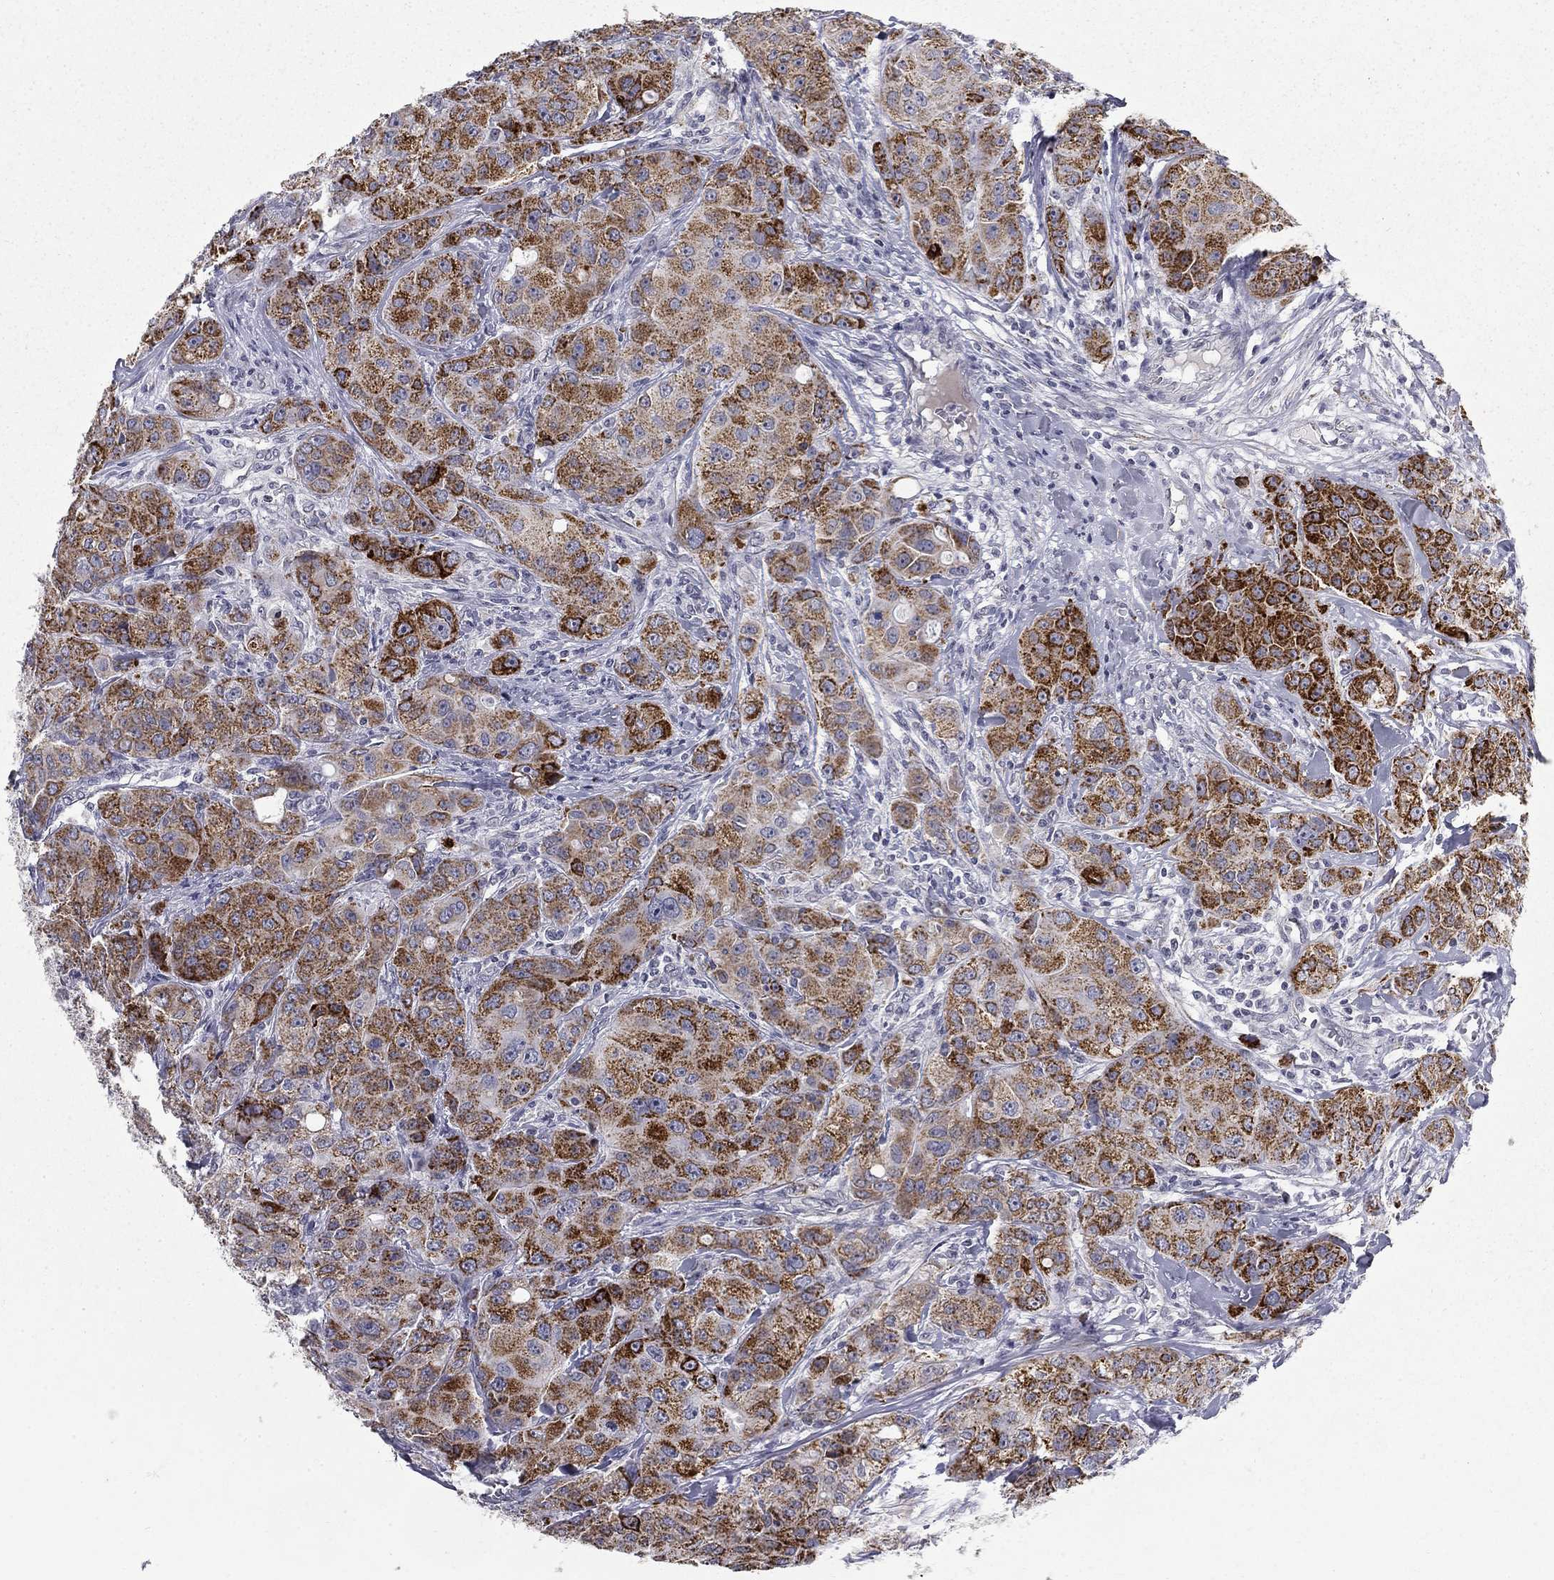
{"staining": {"intensity": "strong", "quantity": "25%-75%", "location": "cytoplasmic/membranous"}, "tissue": "breast cancer", "cell_type": "Tumor cells", "image_type": "cancer", "snomed": [{"axis": "morphology", "description": "Duct carcinoma"}, {"axis": "topography", "description": "Breast"}], "caption": "Breast cancer stained with a protein marker exhibits strong staining in tumor cells.", "gene": "CLIC6", "patient": {"sex": "female", "age": 43}}